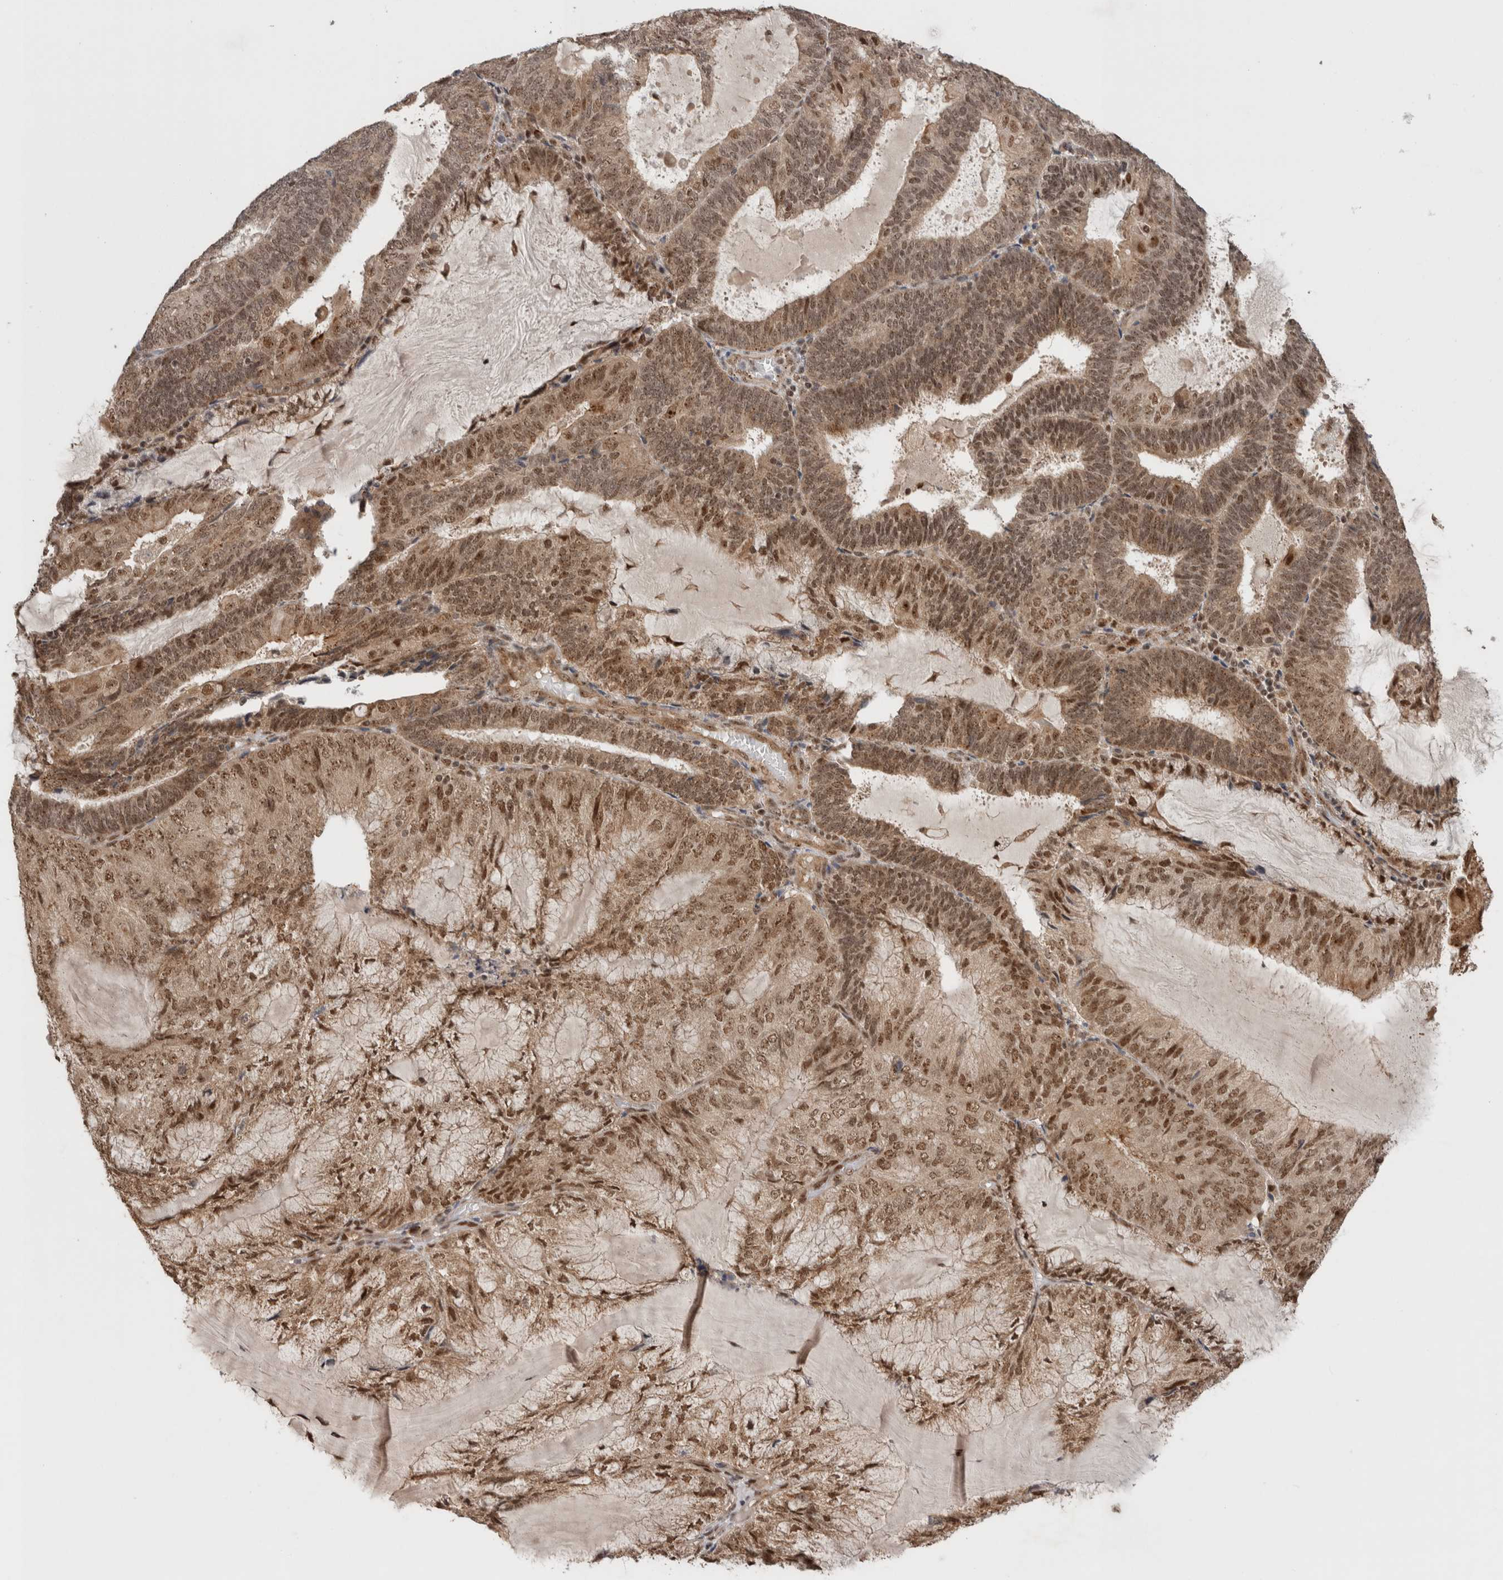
{"staining": {"intensity": "moderate", "quantity": ">75%", "location": "nuclear"}, "tissue": "endometrial cancer", "cell_type": "Tumor cells", "image_type": "cancer", "snomed": [{"axis": "morphology", "description": "Adenocarcinoma, NOS"}, {"axis": "topography", "description": "Endometrium"}], "caption": "A brown stain highlights moderate nuclear staining of a protein in human adenocarcinoma (endometrial) tumor cells.", "gene": "MPHOSPH6", "patient": {"sex": "female", "age": 81}}